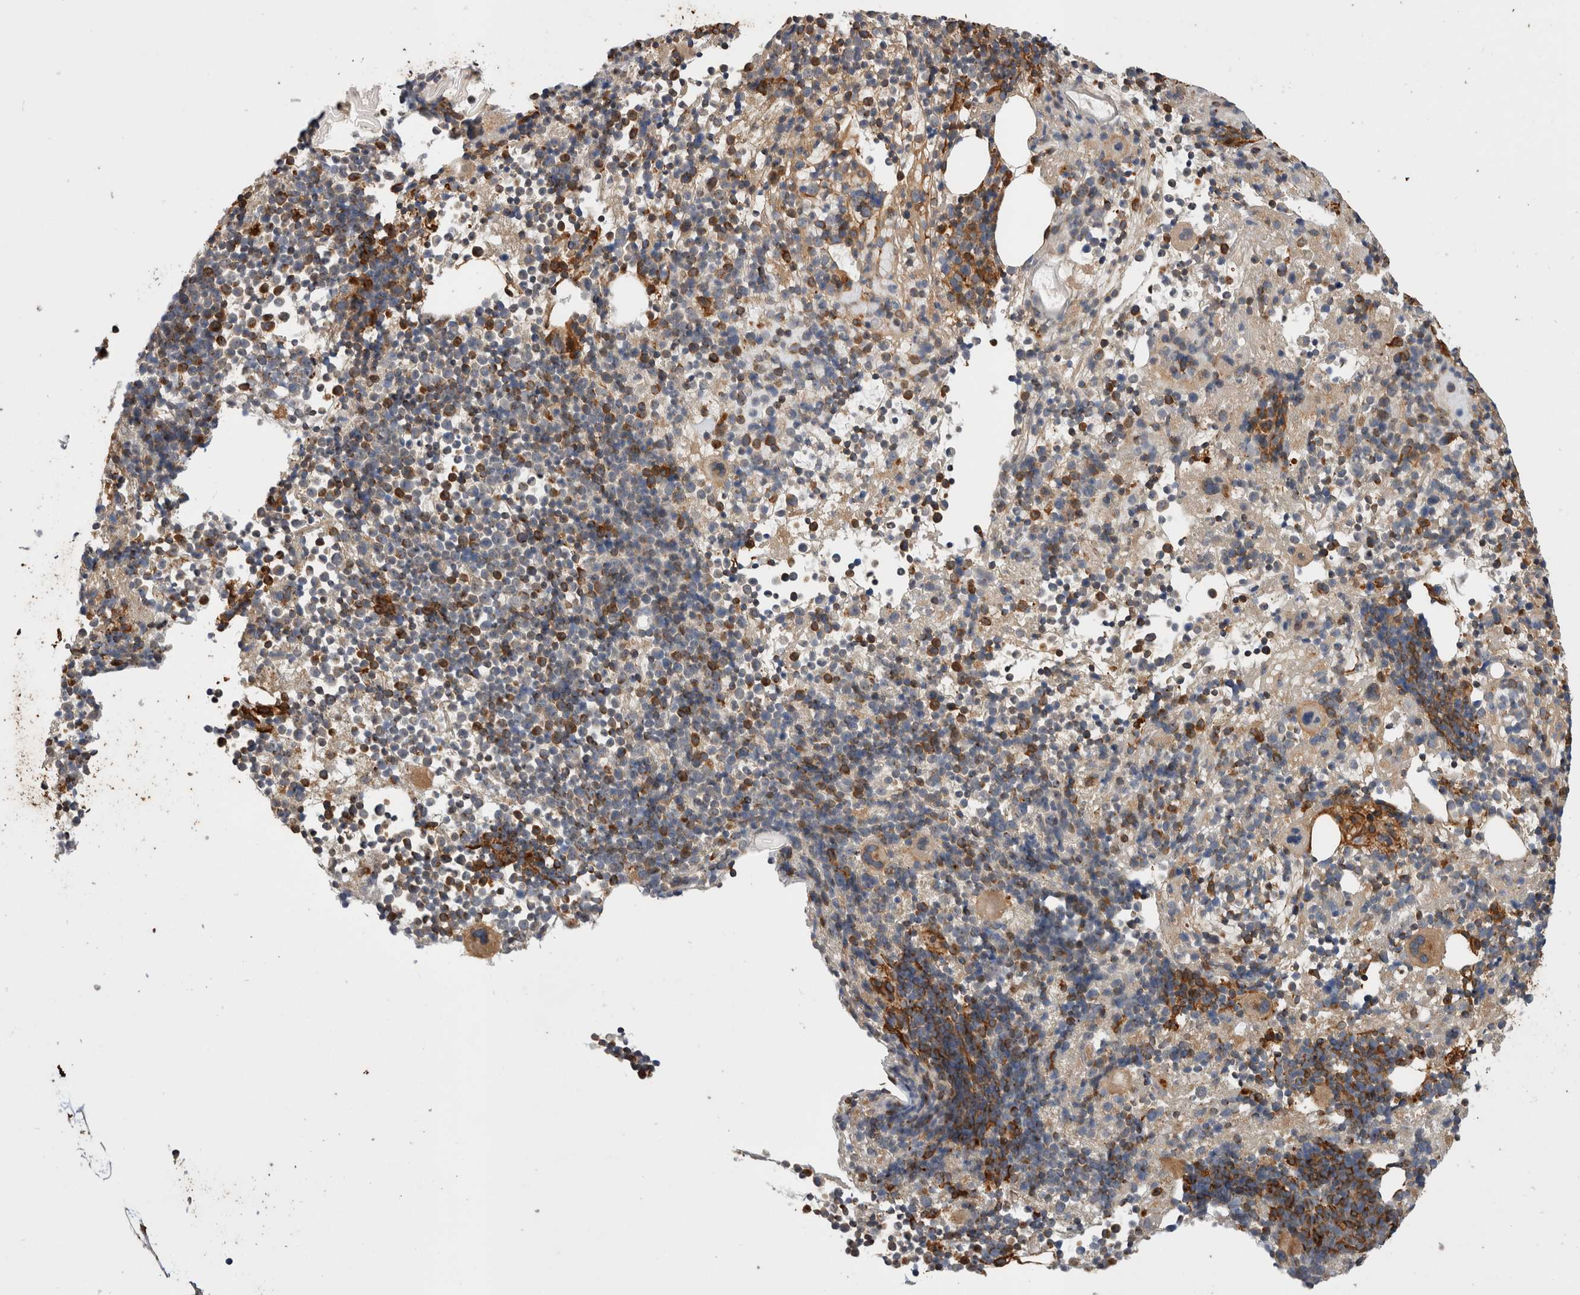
{"staining": {"intensity": "strong", "quantity": "25%-75%", "location": "cytoplasmic/membranous"}, "tissue": "bone marrow", "cell_type": "Hematopoietic cells", "image_type": "normal", "snomed": [{"axis": "morphology", "description": "Normal tissue, NOS"}, {"axis": "morphology", "description": "Inflammation, NOS"}, {"axis": "topography", "description": "Bone marrow"}], "caption": "Strong cytoplasmic/membranous protein staining is appreciated in about 25%-75% of hematopoietic cells in bone marrow.", "gene": "ZNF397", "patient": {"sex": "male", "age": 1}}